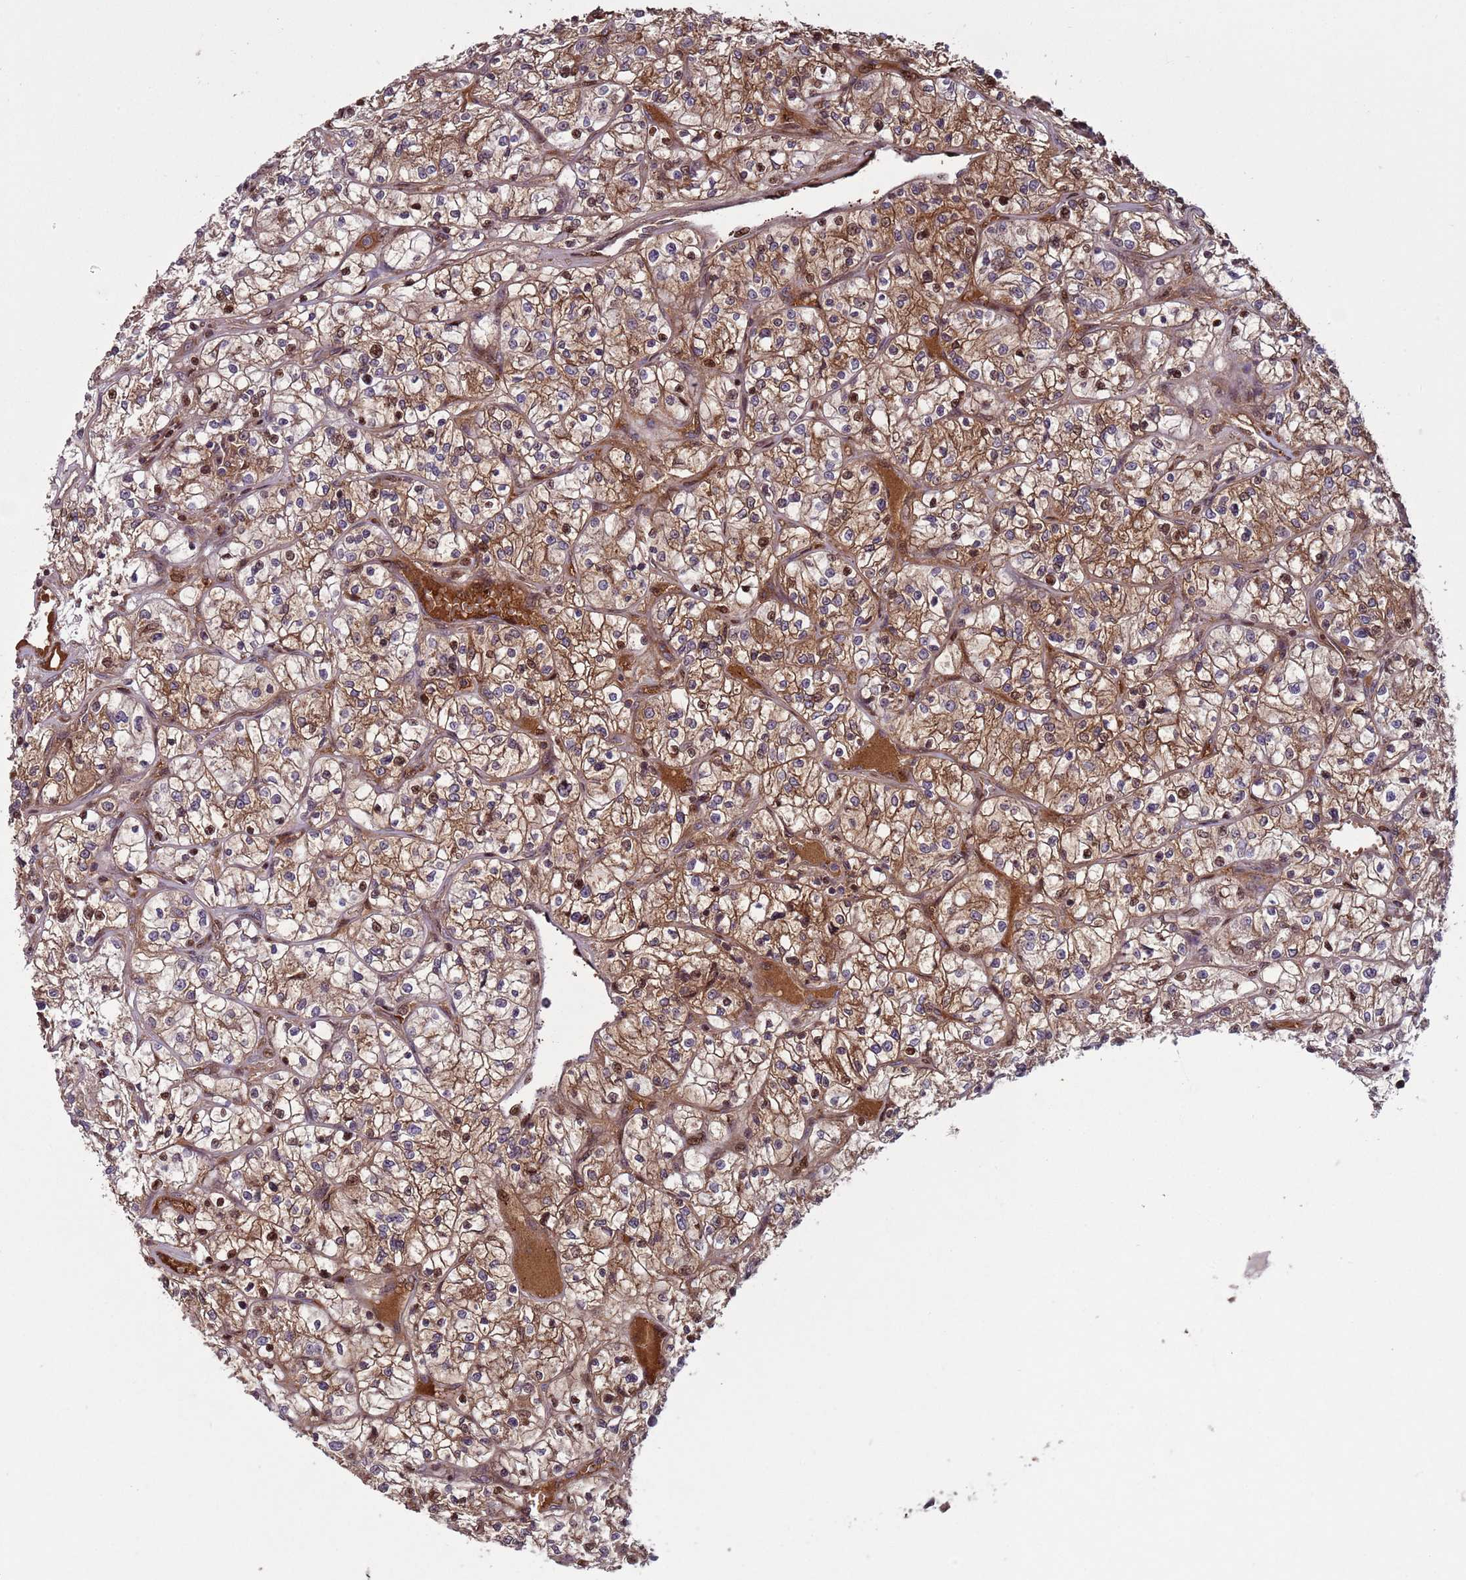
{"staining": {"intensity": "moderate", "quantity": "25%-75%", "location": "cytoplasmic/membranous,nuclear"}, "tissue": "renal cancer", "cell_type": "Tumor cells", "image_type": "cancer", "snomed": [{"axis": "morphology", "description": "Adenocarcinoma, NOS"}, {"axis": "topography", "description": "Kidney"}], "caption": "Approximately 25%-75% of tumor cells in human renal adenocarcinoma display moderate cytoplasmic/membranous and nuclear protein expression as visualized by brown immunohistochemical staining.", "gene": "HGH1", "patient": {"sex": "female", "age": 64}}